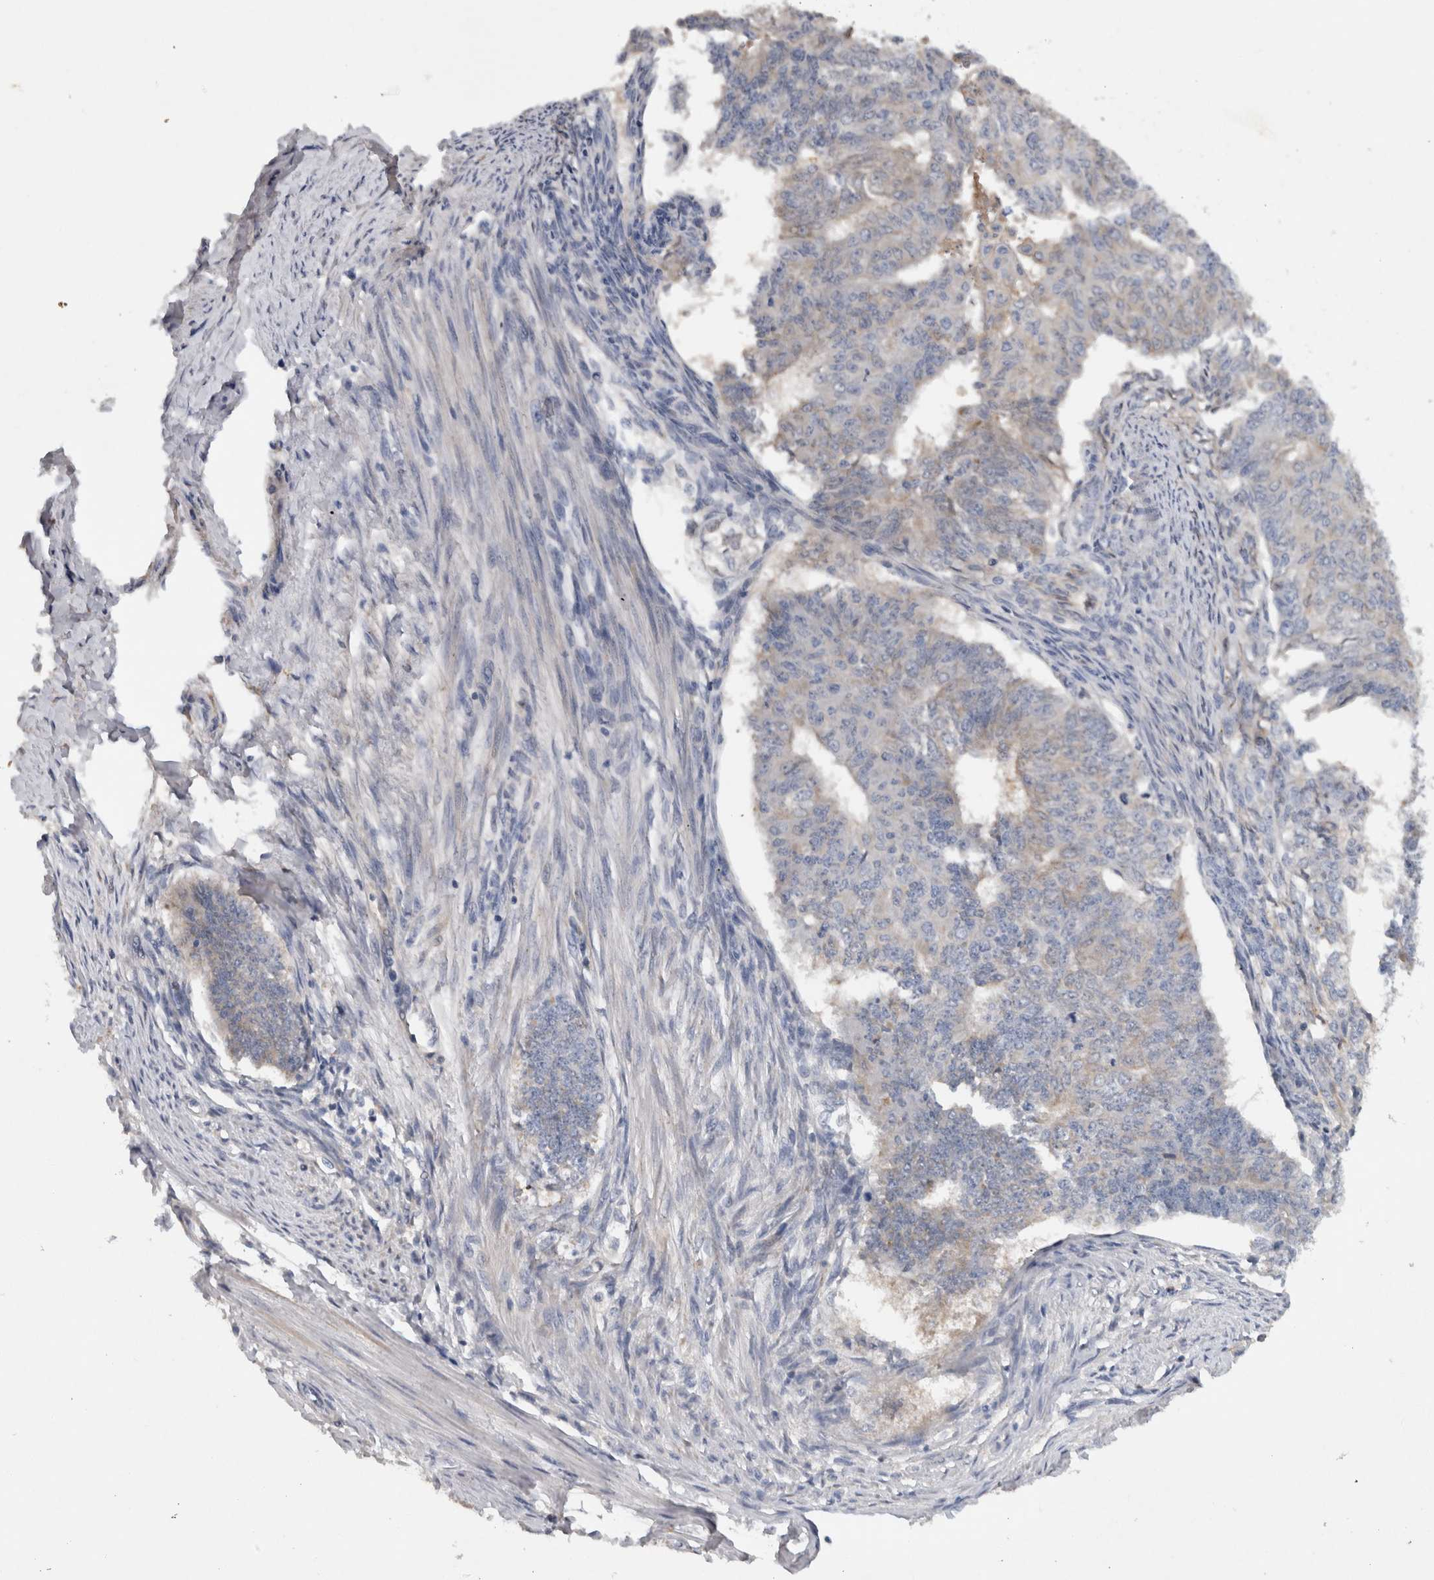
{"staining": {"intensity": "weak", "quantity": "<25%", "location": "cytoplasmic/membranous"}, "tissue": "endometrial cancer", "cell_type": "Tumor cells", "image_type": "cancer", "snomed": [{"axis": "morphology", "description": "Adenocarcinoma, NOS"}, {"axis": "topography", "description": "Endometrium"}], "caption": "IHC of adenocarcinoma (endometrial) exhibits no staining in tumor cells.", "gene": "HEXD", "patient": {"sex": "female", "age": 32}}